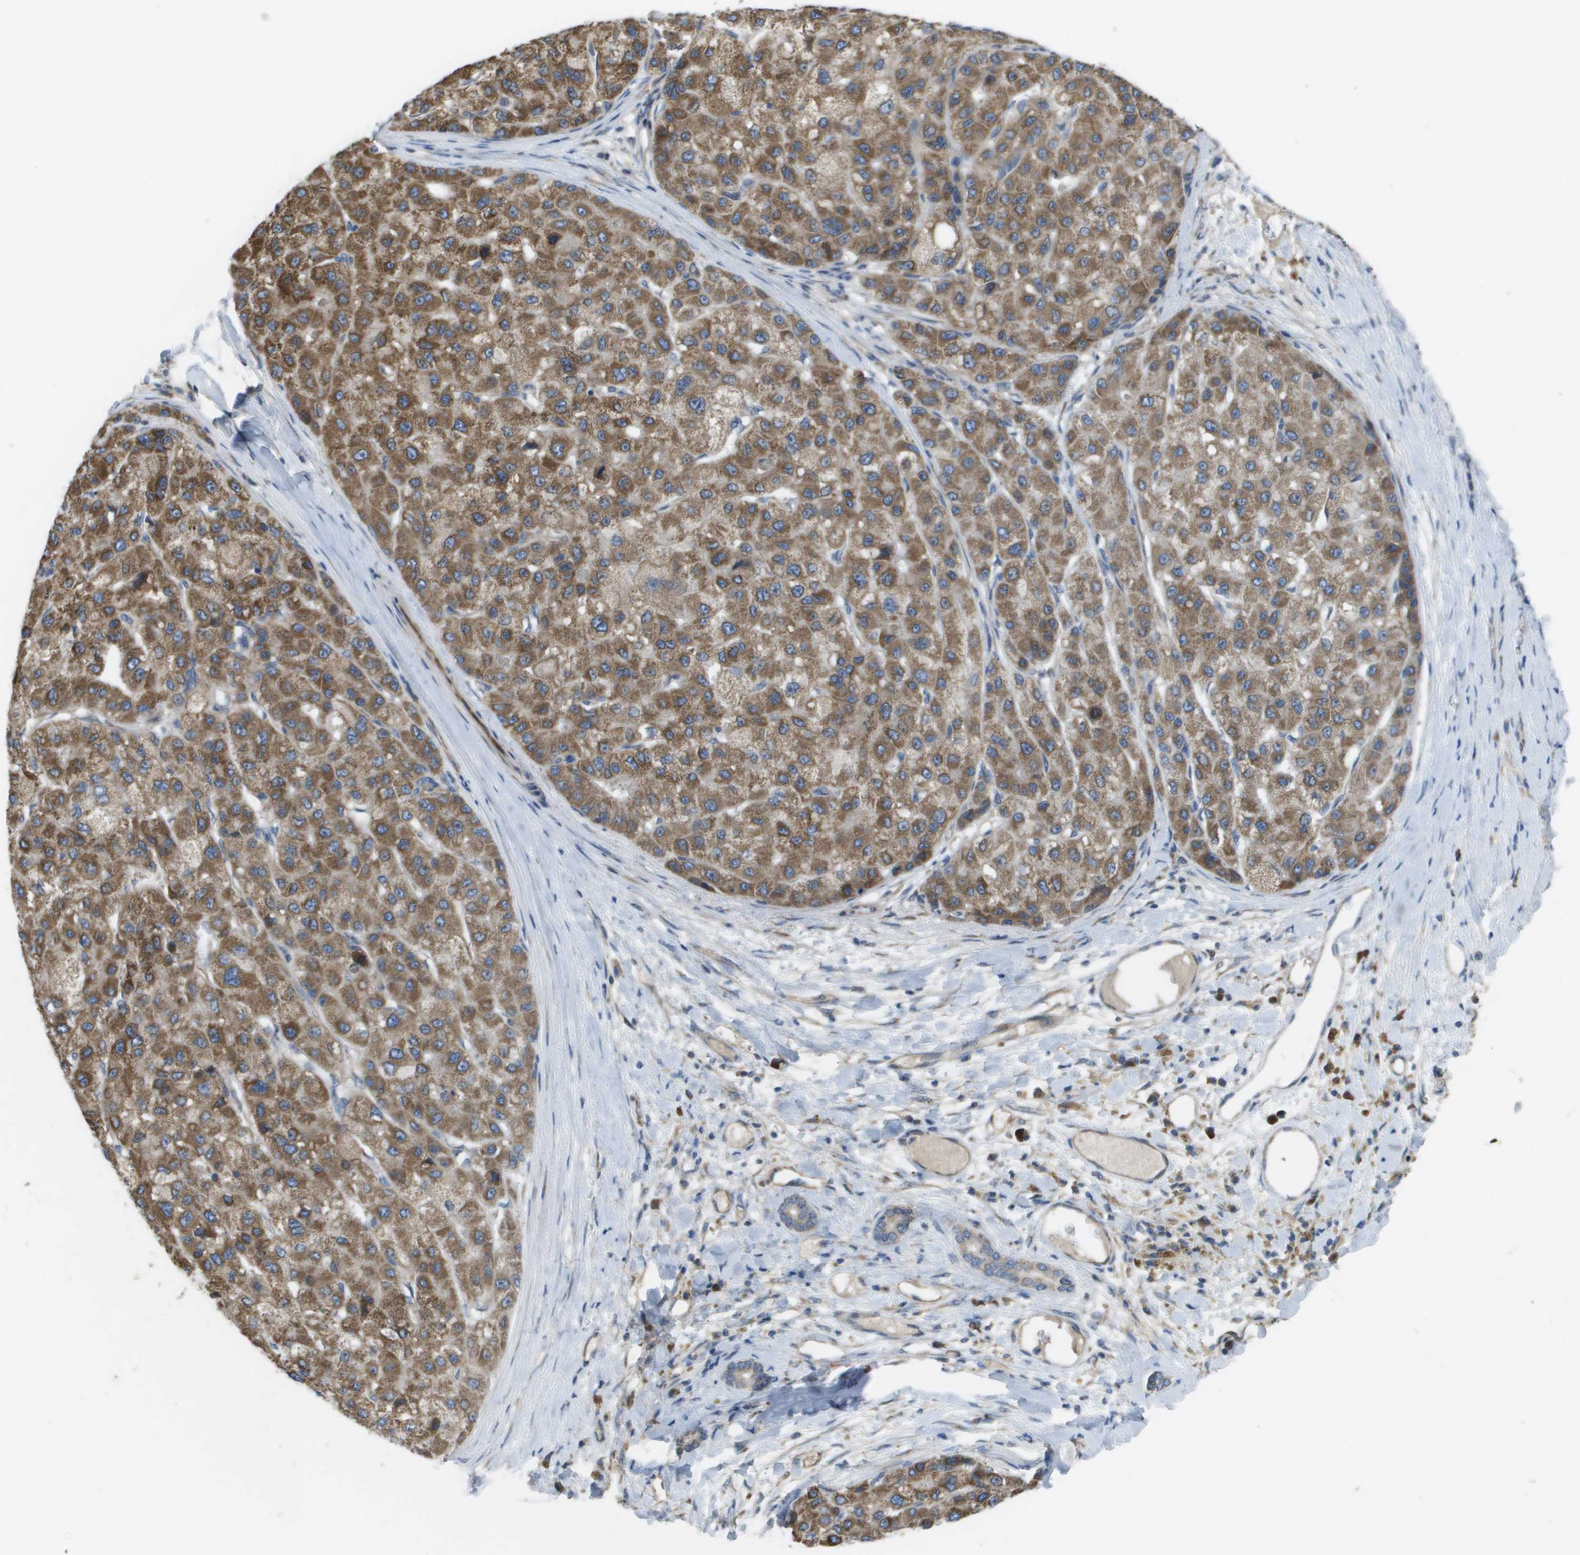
{"staining": {"intensity": "moderate", "quantity": ">75%", "location": "cytoplasmic/membranous"}, "tissue": "liver cancer", "cell_type": "Tumor cells", "image_type": "cancer", "snomed": [{"axis": "morphology", "description": "Carcinoma, Hepatocellular, NOS"}, {"axis": "topography", "description": "Liver"}], "caption": "DAB (3,3'-diaminobenzidine) immunohistochemical staining of liver cancer demonstrates moderate cytoplasmic/membranous protein staining in approximately >75% of tumor cells.", "gene": "CLCN2", "patient": {"sex": "male", "age": 80}}